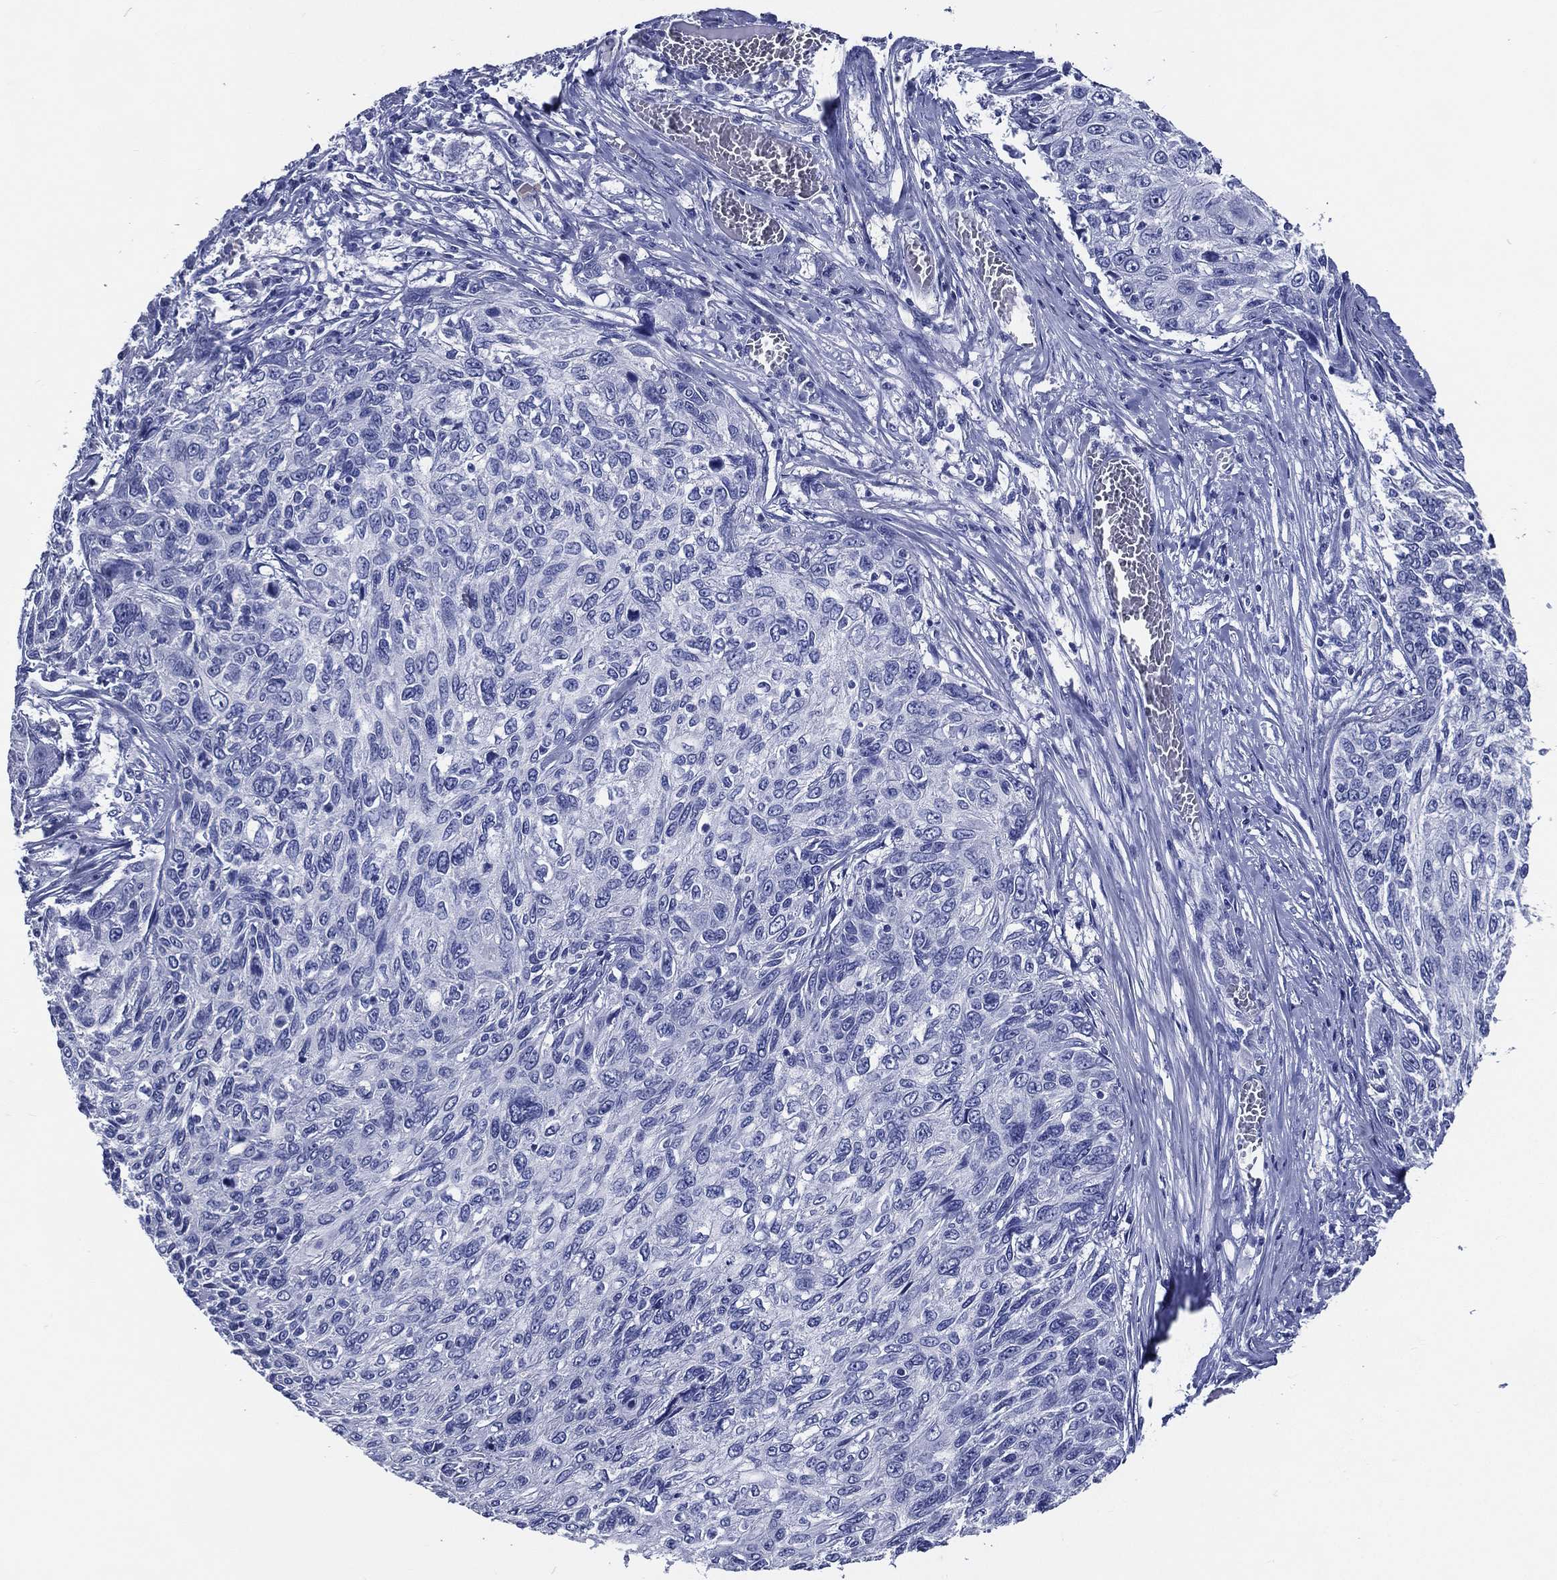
{"staining": {"intensity": "negative", "quantity": "none", "location": "none"}, "tissue": "skin cancer", "cell_type": "Tumor cells", "image_type": "cancer", "snomed": [{"axis": "morphology", "description": "Squamous cell carcinoma, NOS"}, {"axis": "topography", "description": "Skin"}], "caption": "A high-resolution micrograph shows immunohistochemistry staining of skin cancer (squamous cell carcinoma), which reveals no significant positivity in tumor cells.", "gene": "ACE2", "patient": {"sex": "male", "age": 92}}